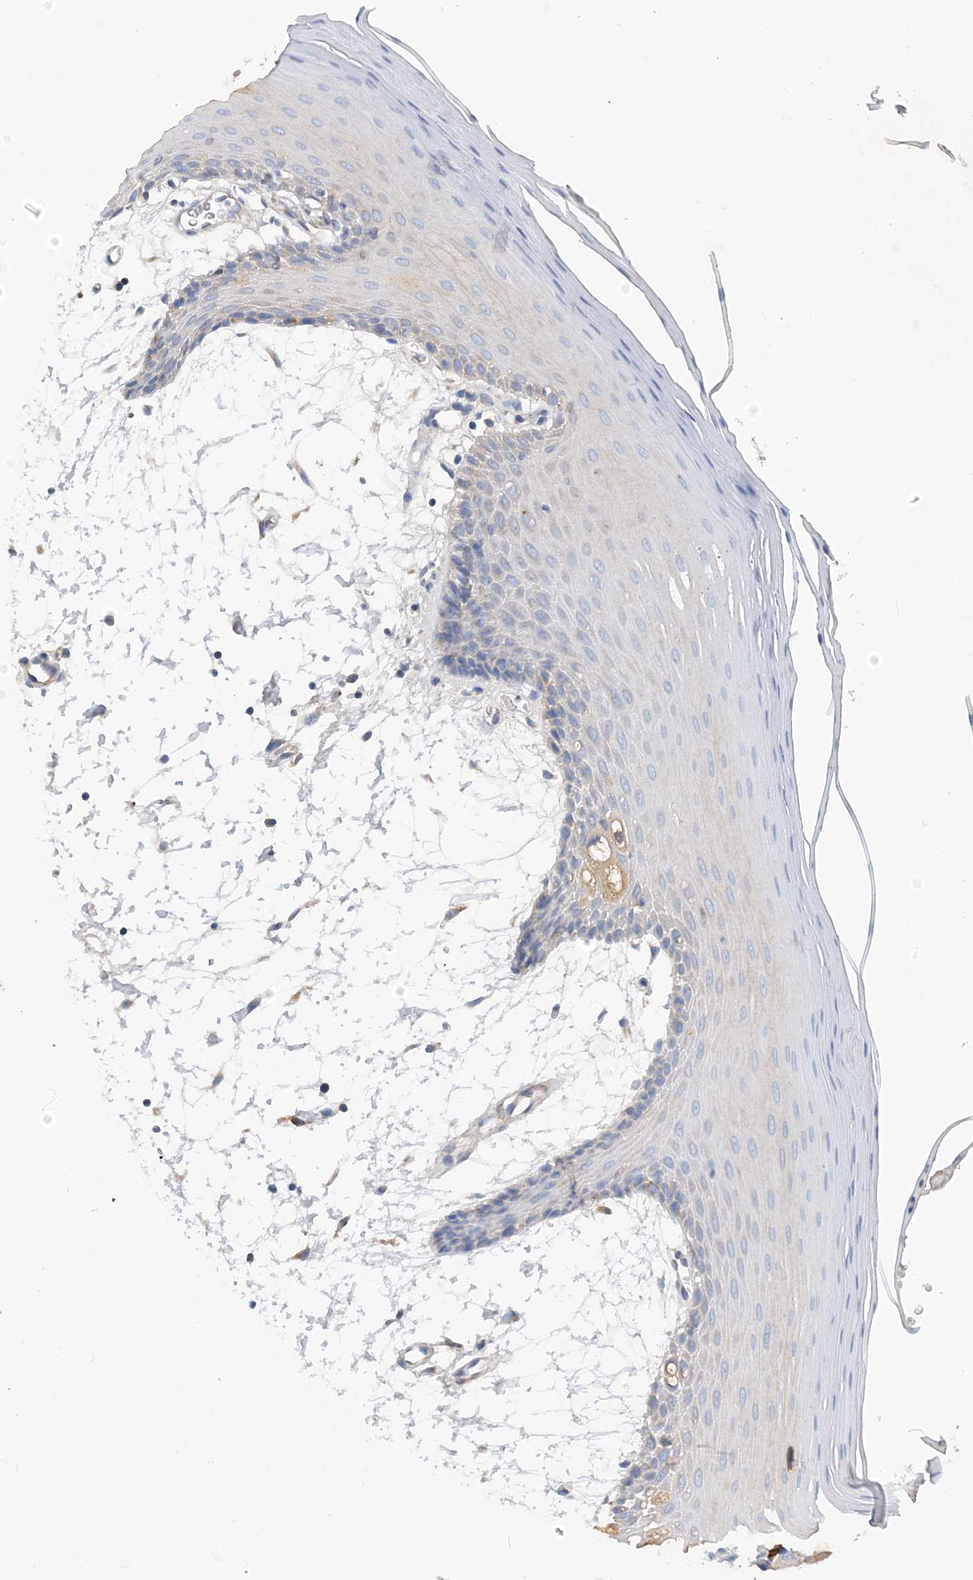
{"staining": {"intensity": "weak", "quantity": "<25%", "location": "cytoplasmic/membranous"}, "tissue": "oral mucosa", "cell_type": "Squamous epithelial cells", "image_type": "normal", "snomed": [{"axis": "morphology", "description": "Normal tissue, NOS"}, {"axis": "topography", "description": "Skeletal muscle"}, {"axis": "topography", "description": "Oral tissue"}, {"axis": "topography", "description": "Salivary gland"}, {"axis": "topography", "description": "Peripheral nerve tissue"}], "caption": "Benign oral mucosa was stained to show a protein in brown. There is no significant expression in squamous epithelial cells. (DAB immunohistochemistry with hematoxylin counter stain).", "gene": "SLC5A11", "patient": {"sex": "male", "age": 54}}